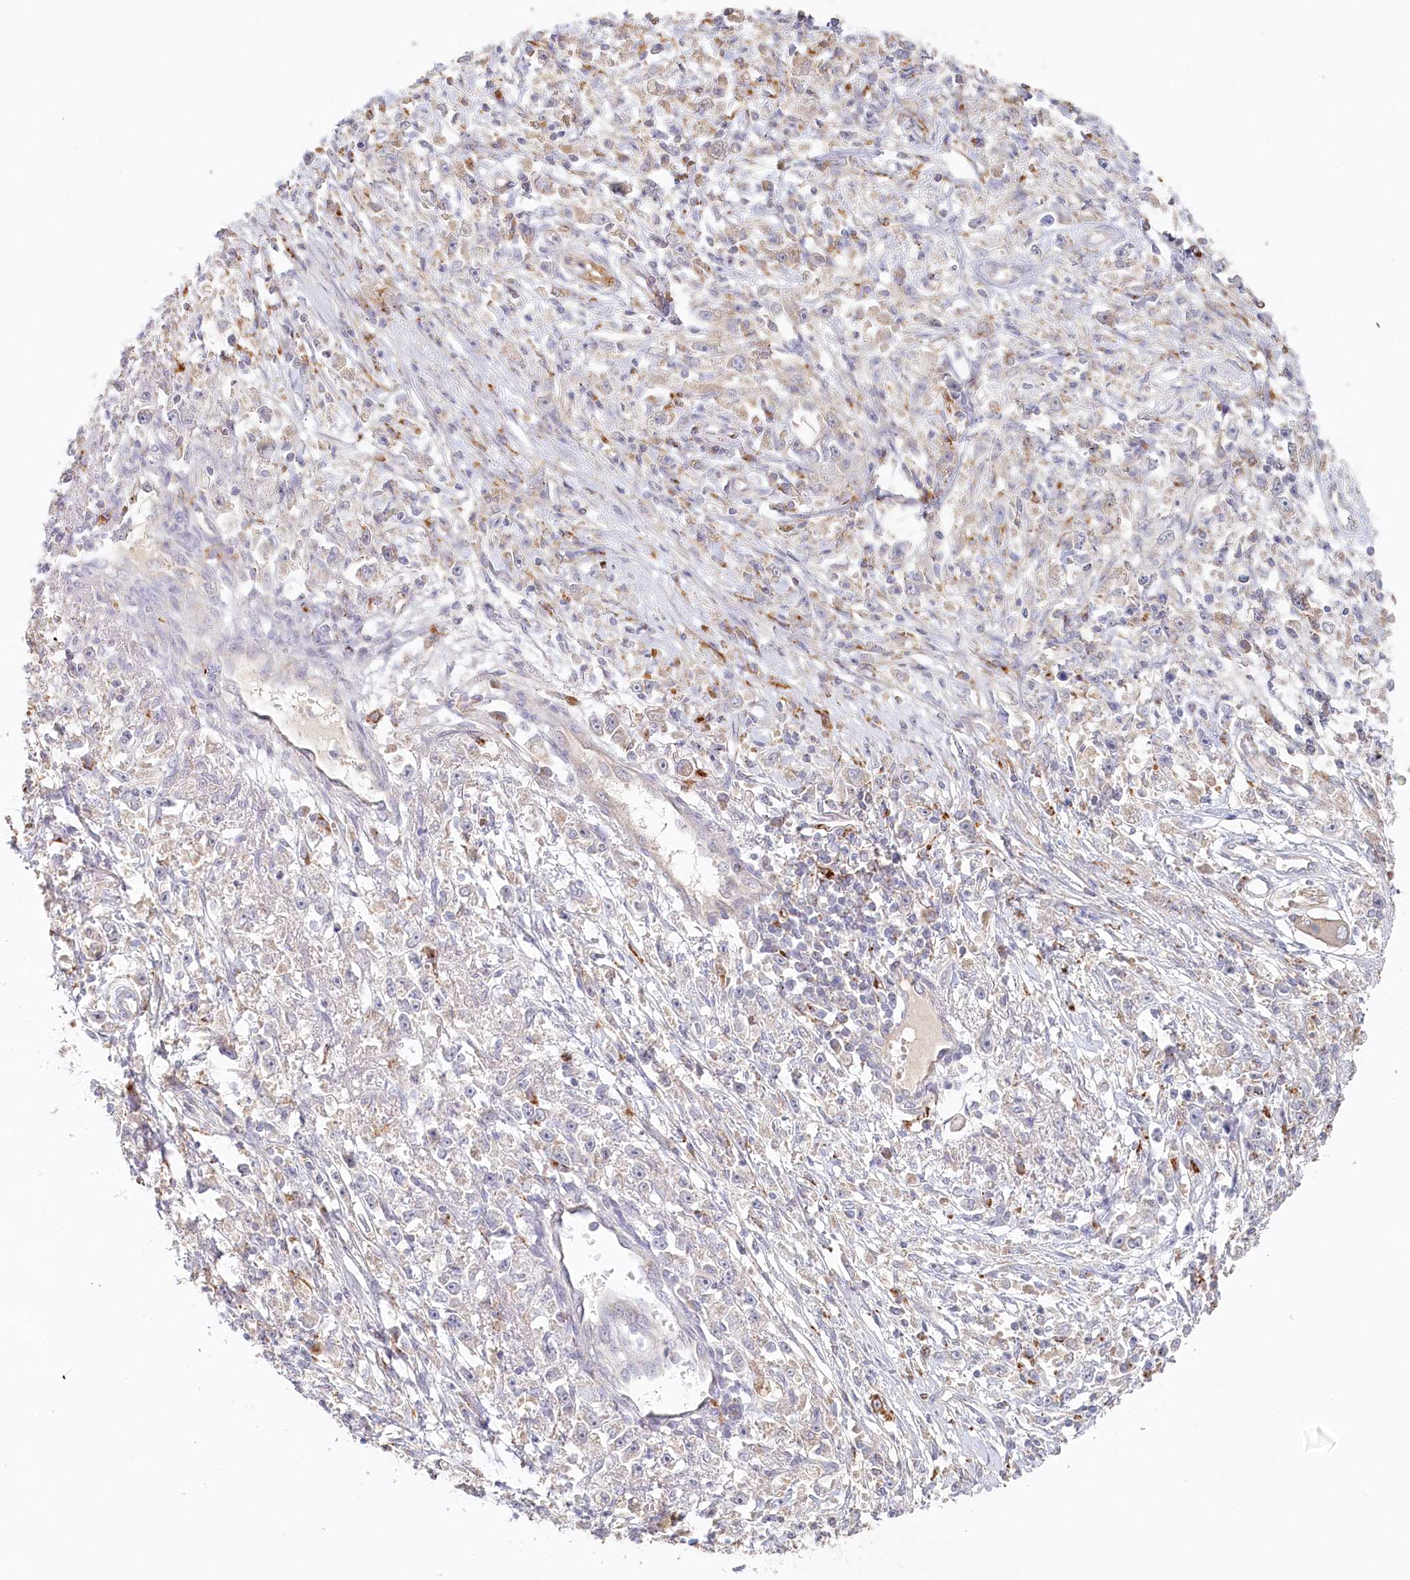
{"staining": {"intensity": "moderate", "quantity": "<25%", "location": "cytoplasmic/membranous"}, "tissue": "stomach cancer", "cell_type": "Tumor cells", "image_type": "cancer", "snomed": [{"axis": "morphology", "description": "Adenocarcinoma, NOS"}, {"axis": "topography", "description": "Stomach"}], "caption": "Protein staining of stomach cancer (adenocarcinoma) tissue reveals moderate cytoplasmic/membranous positivity in approximately <25% of tumor cells.", "gene": "VSIG1", "patient": {"sex": "female", "age": 59}}